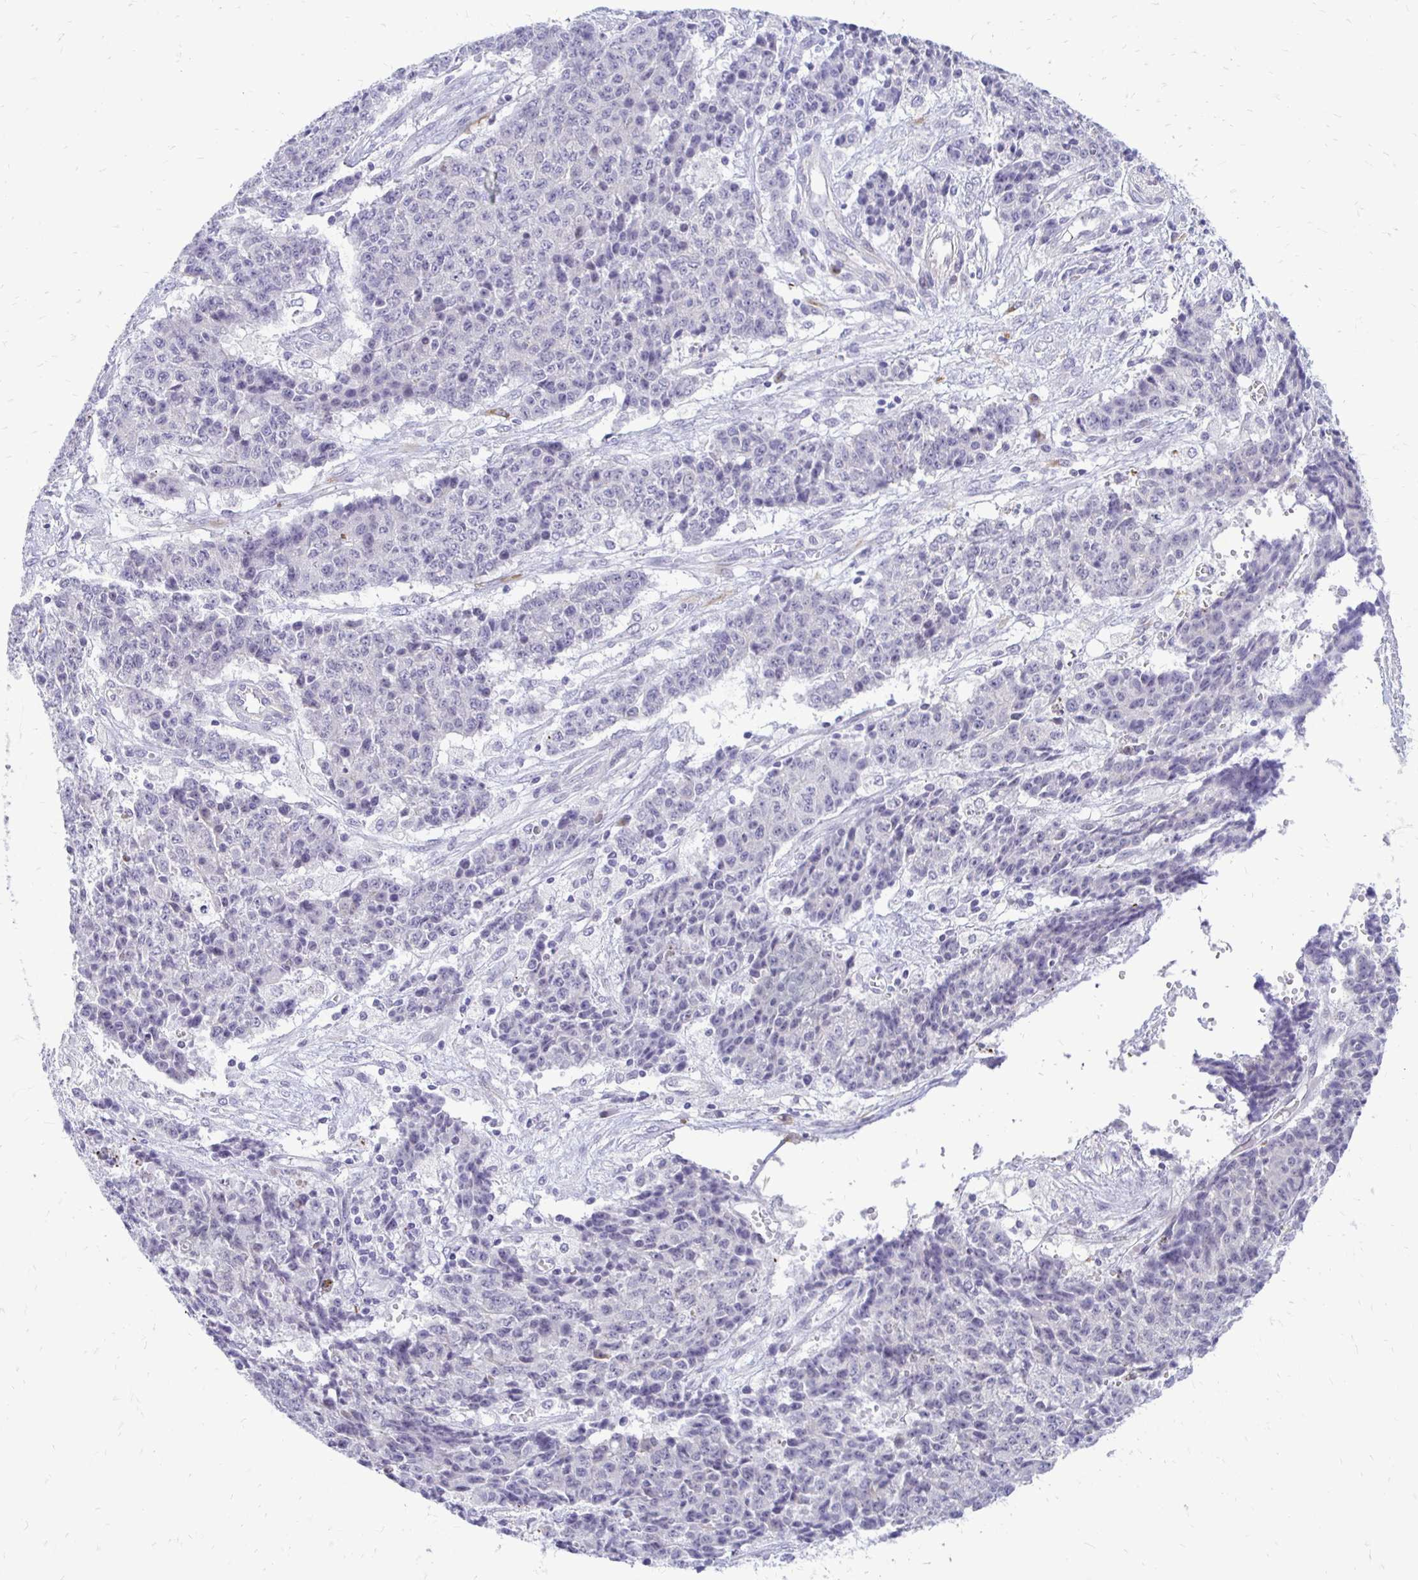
{"staining": {"intensity": "negative", "quantity": "none", "location": "none"}, "tissue": "ovarian cancer", "cell_type": "Tumor cells", "image_type": "cancer", "snomed": [{"axis": "morphology", "description": "Carcinoma, endometroid"}, {"axis": "topography", "description": "Ovary"}], "caption": "High magnification brightfield microscopy of ovarian cancer (endometroid carcinoma) stained with DAB (brown) and counterstained with hematoxylin (blue): tumor cells show no significant expression. (DAB immunohistochemistry, high magnification).", "gene": "EPYC", "patient": {"sex": "female", "age": 42}}